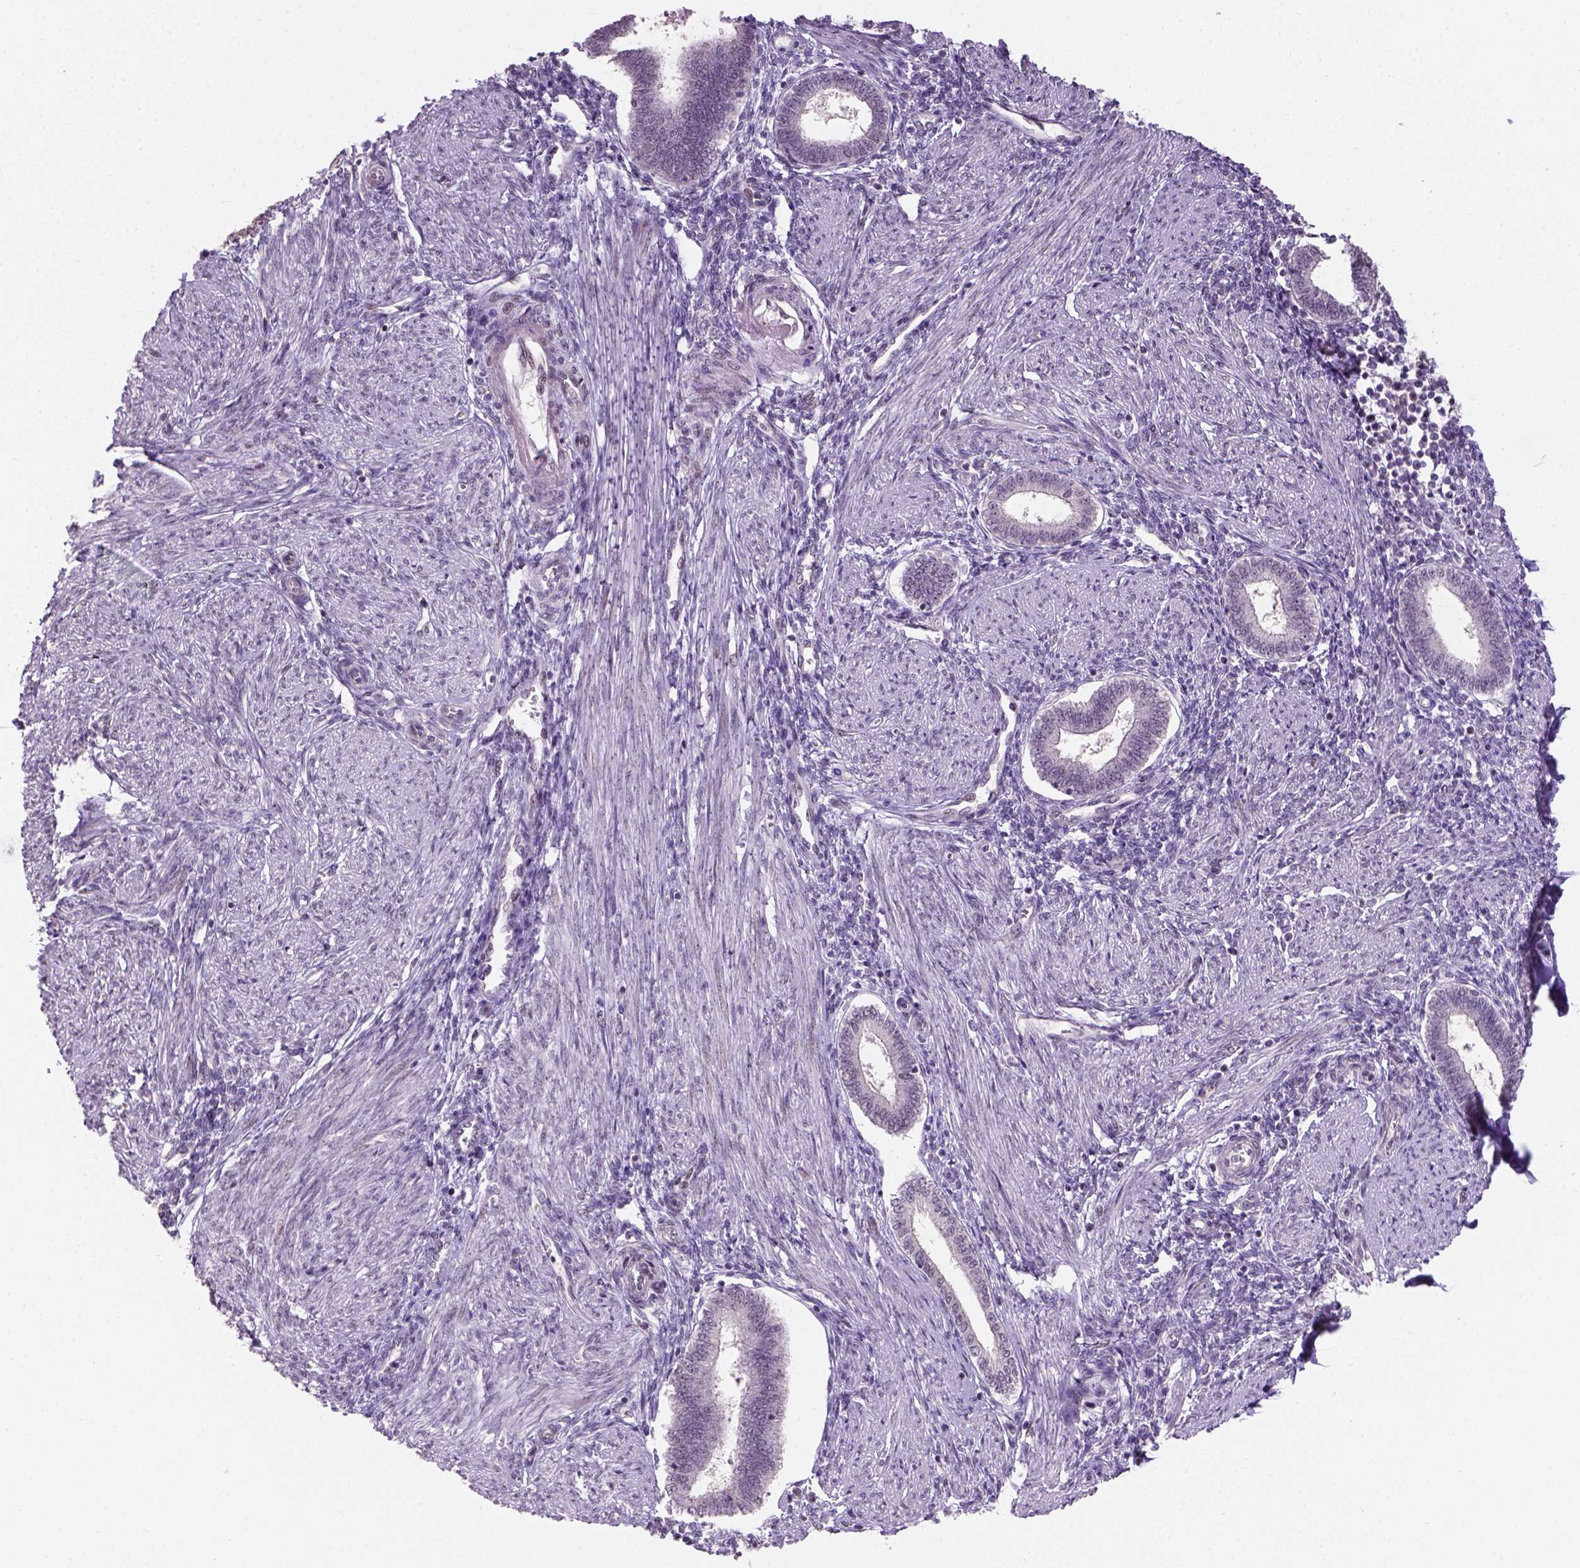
{"staining": {"intensity": "negative", "quantity": "none", "location": "none"}, "tissue": "endometrium", "cell_type": "Cells in endometrial stroma", "image_type": "normal", "snomed": [{"axis": "morphology", "description": "Normal tissue, NOS"}, {"axis": "topography", "description": "Endometrium"}], "caption": "Cells in endometrial stroma show no significant positivity in normal endometrium. (DAB (3,3'-diaminobenzidine) immunohistochemistry (IHC), high magnification).", "gene": "DDX50", "patient": {"sex": "female", "age": 42}}